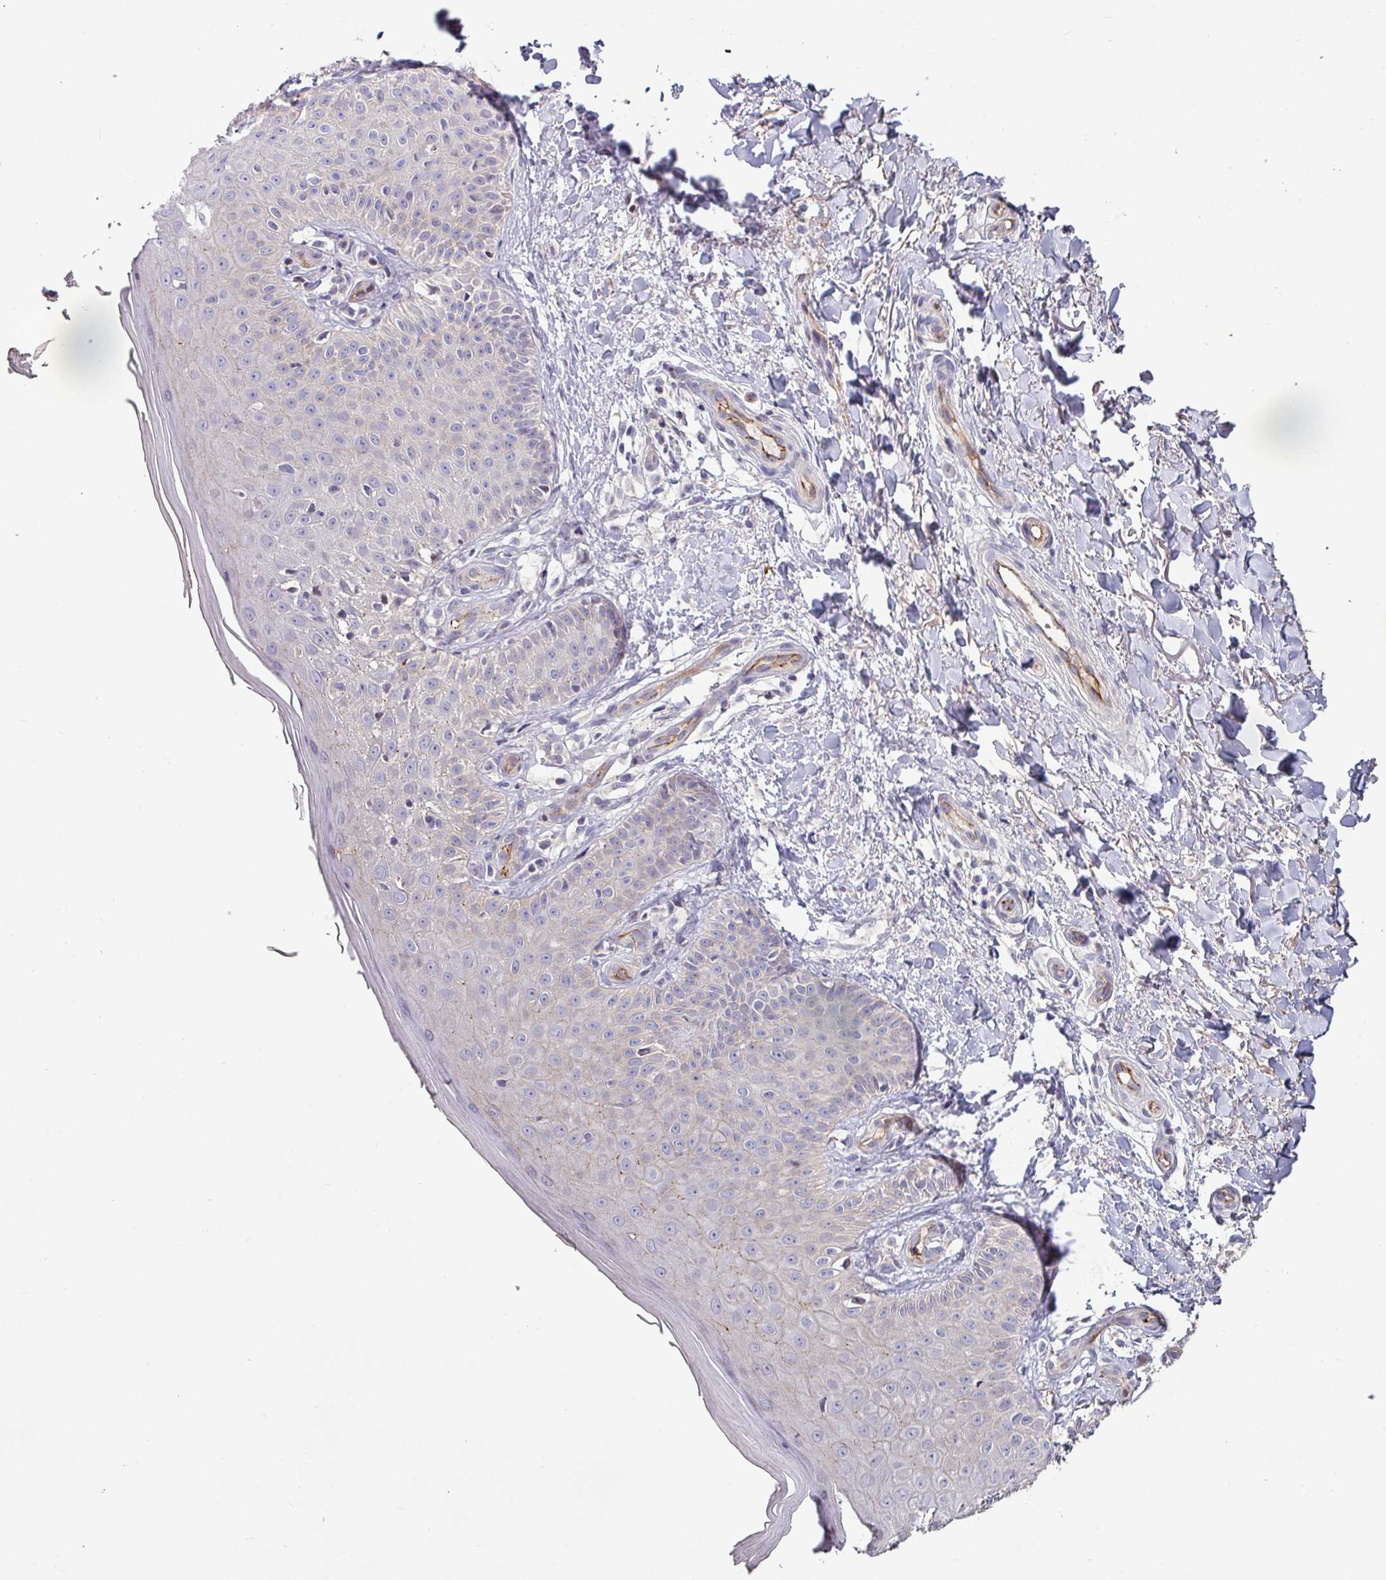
{"staining": {"intensity": "negative", "quantity": "none", "location": "none"}, "tissue": "skin", "cell_type": "Fibroblasts", "image_type": "normal", "snomed": [{"axis": "morphology", "description": "Normal tissue, NOS"}, {"axis": "topography", "description": "Skin"}], "caption": "Immunohistochemistry (IHC) image of unremarkable skin: skin stained with DAB displays no significant protein staining in fibroblasts. The staining is performed using DAB (3,3'-diaminobenzidine) brown chromogen with nuclei counter-stained in using hematoxylin.", "gene": "RPL23A", "patient": {"sex": "male", "age": 81}}